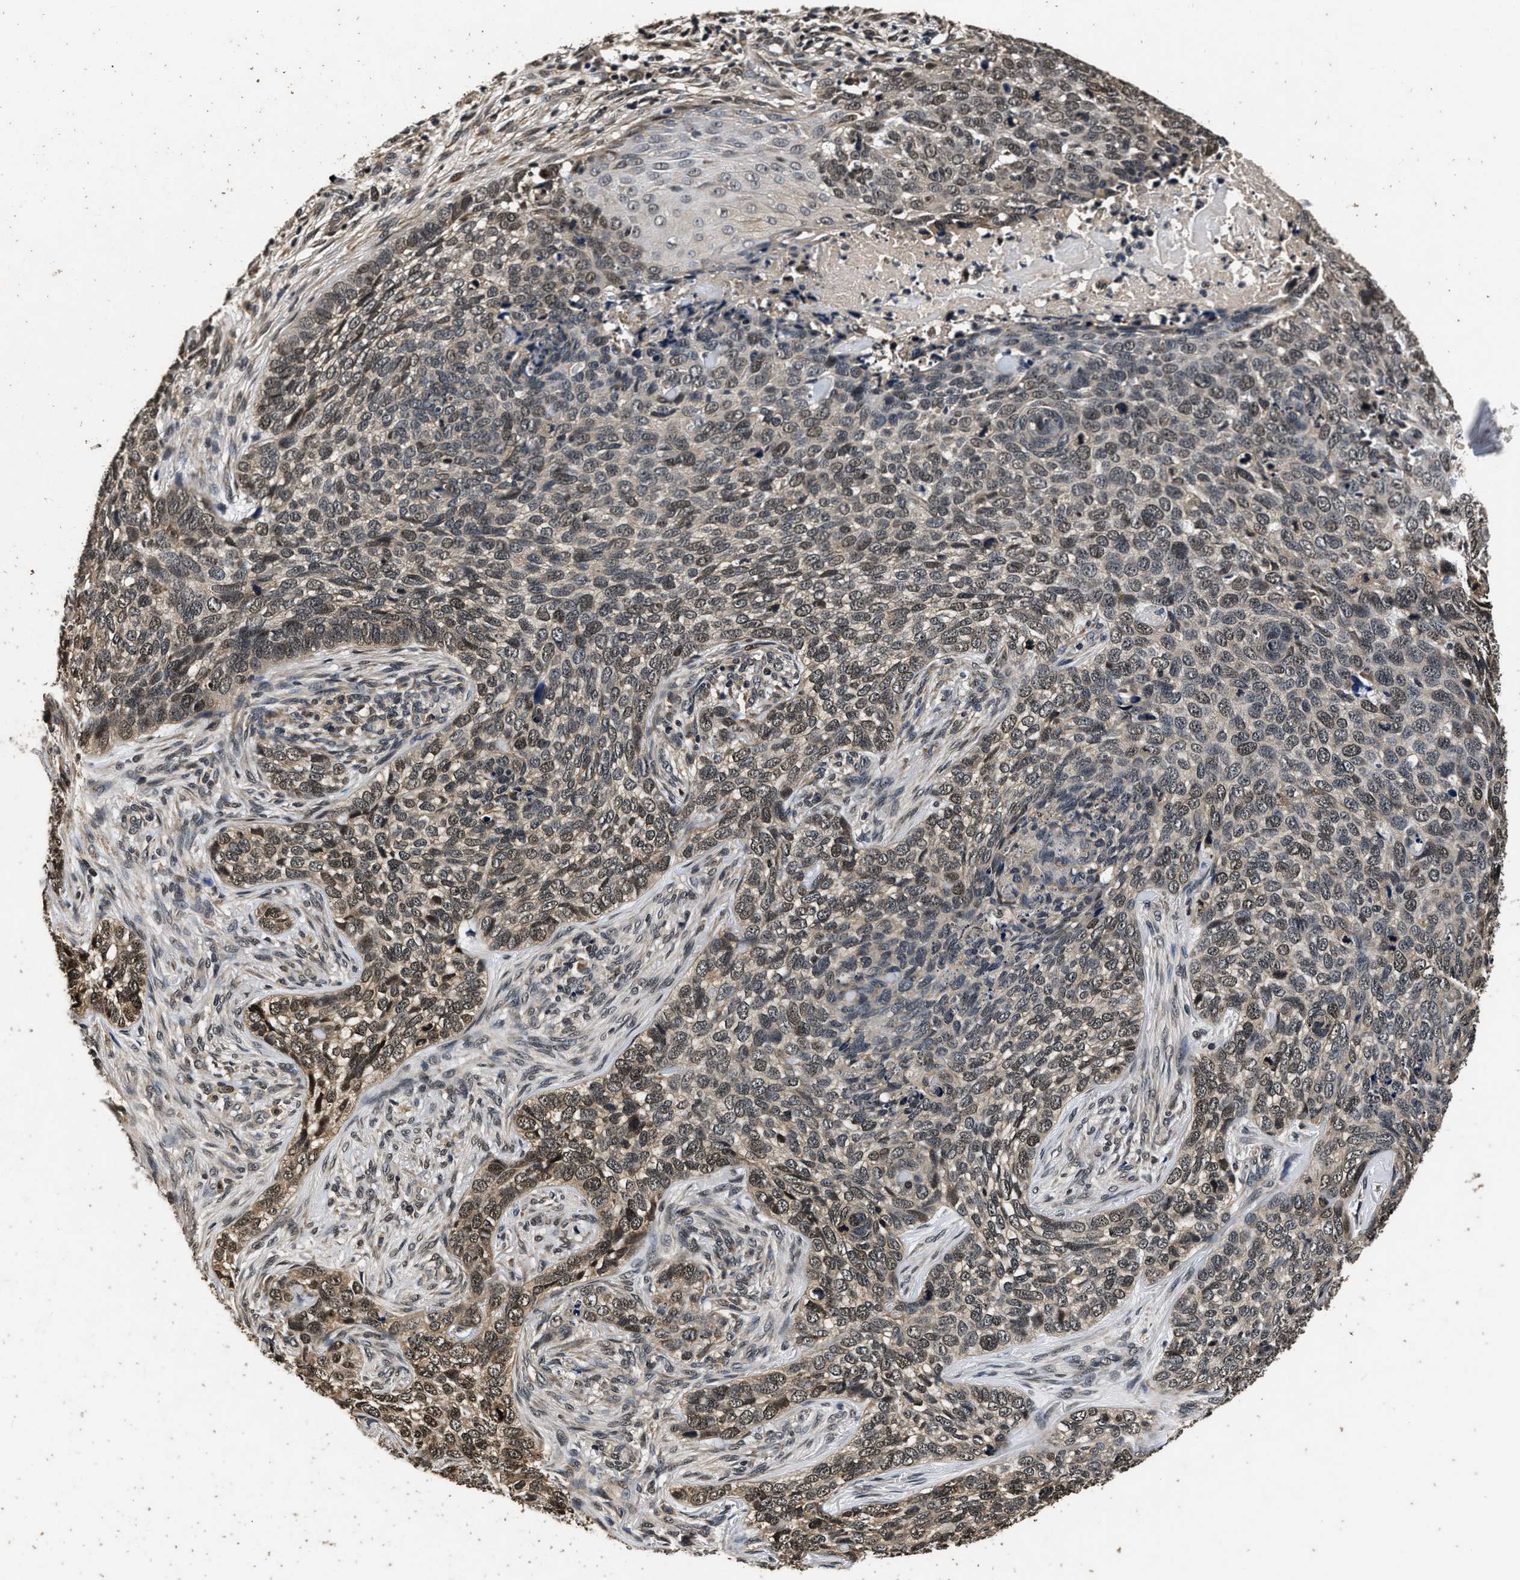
{"staining": {"intensity": "weak", "quantity": ">75%", "location": "nuclear"}, "tissue": "skin cancer", "cell_type": "Tumor cells", "image_type": "cancer", "snomed": [{"axis": "morphology", "description": "Basal cell carcinoma"}, {"axis": "topography", "description": "Skin"}], "caption": "Immunohistochemistry (IHC) (DAB) staining of human skin basal cell carcinoma displays weak nuclear protein staining in about >75% of tumor cells.", "gene": "CSTF1", "patient": {"sex": "female", "age": 64}}